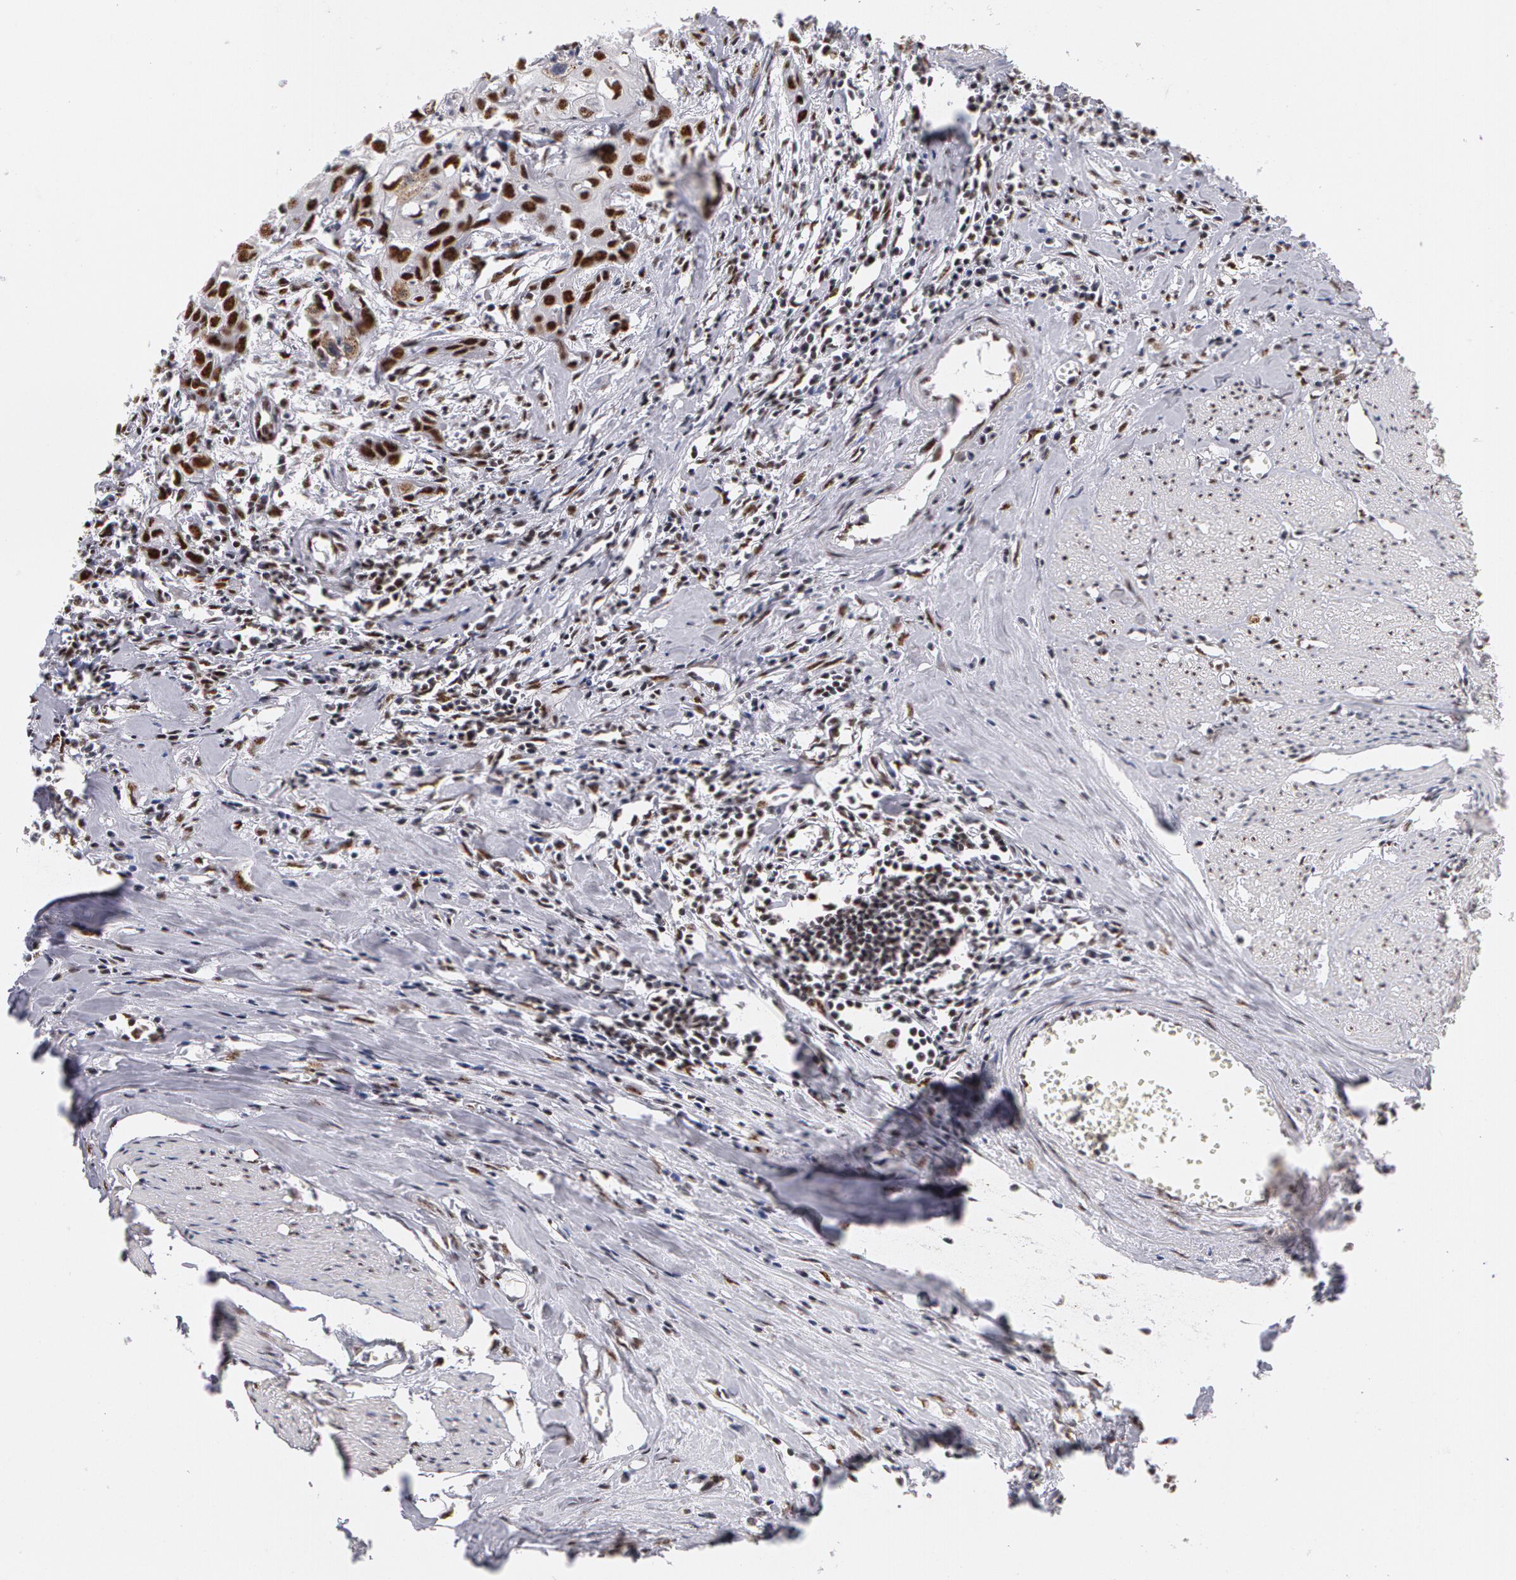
{"staining": {"intensity": "moderate", "quantity": ">75%", "location": "nuclear"}, "tissue": "urothelial cancer", "cell_type": "Tumor cells", "image_type": "cancer", "snomed": [{"axis": "morphology", "description": "Urothelial carcinoma, High grade"}, {"axis": "topography", "description": "Urinary bladder"}], "caption": "Protein expression analysis of high-grade urothelial carcinoma demonstrates moderate nuclear staining in approximately >75% of tumor cells.", "gene": "PNN", "patient": {"sex": "male", "age": 54}}